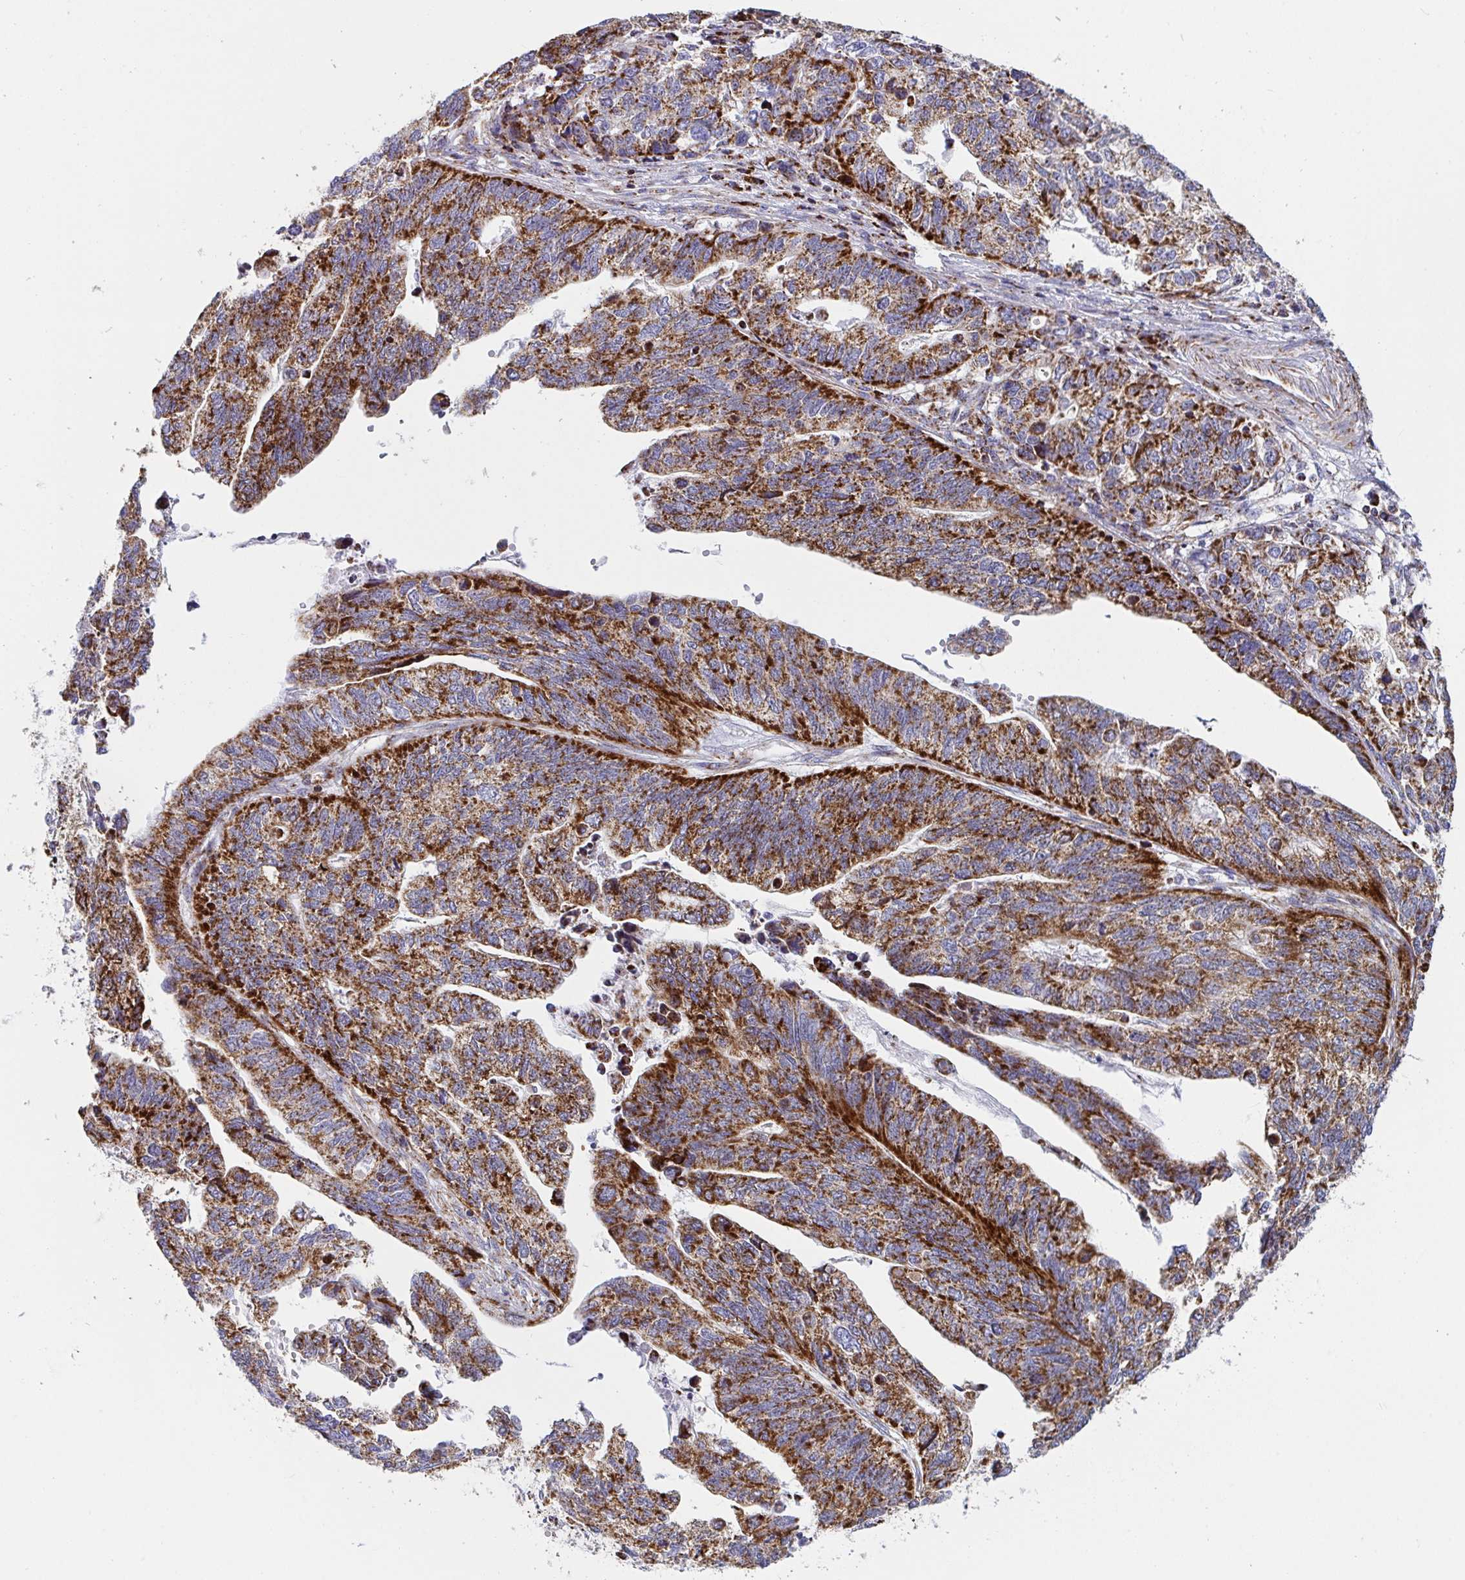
{"staining": {"intensity": "strong", "quantity": "25%-75%", "location": "cytoplasmic/membranous"}, "tissue": "stomach cancer", "cell_type": "Tumor cells", "image_type": "cancer", "snomed": [{"axis": "morphology", "description": "Adenocarcinoma, NOS"}, {"axis": "topography", "description": "Stomach, upper"}], "caption": "The immunohistochemical stain highlights strong cytoplasmic/membranous expression in tumor cells of stomach adenocarcinoma tissue.", "gene": "ATP5MJ", "patient": {"sex": "female", "age": 67}}